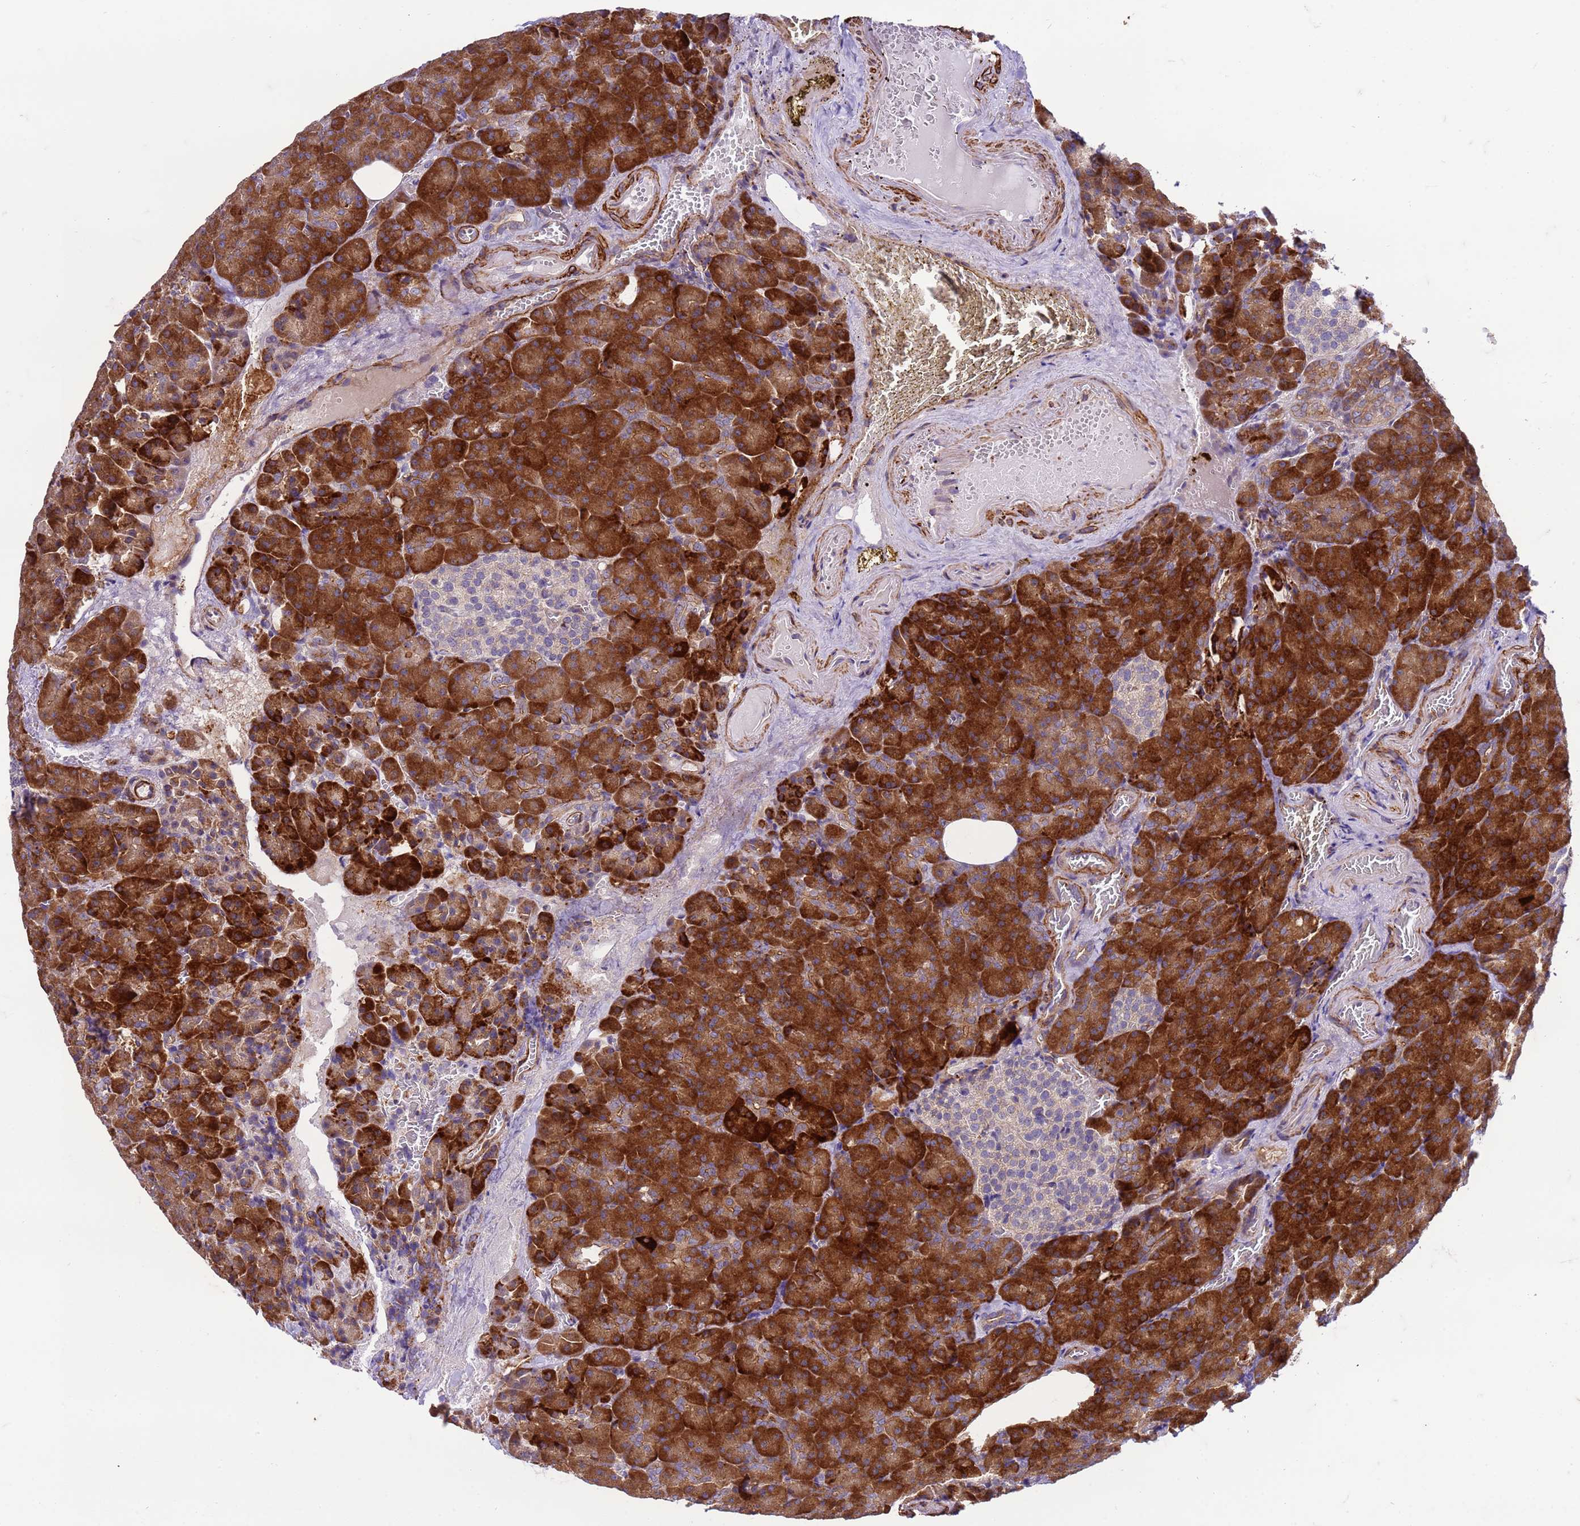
{"staining": {"intensity": "strong", "quantity": ">75%", "location": "cytoplasmic/membranous"}, "tissue": "pancreas", "cell_type": "Exocrine glandular cells", "image_type": "normal", "snomed": [{"axis": "morphology", "description": "Normal tissue, NOS"}, {"axis": "topography", "description": "Pancreas"}], "caption": "This histopathology image reveals IHC staining of normal human pancreas, with high strong cytoplasmic/membranous expression in approximately >75% of exocrine glandular cells.", "gene": "GEN1", "patient": {"sex": "female", "age": 74}}